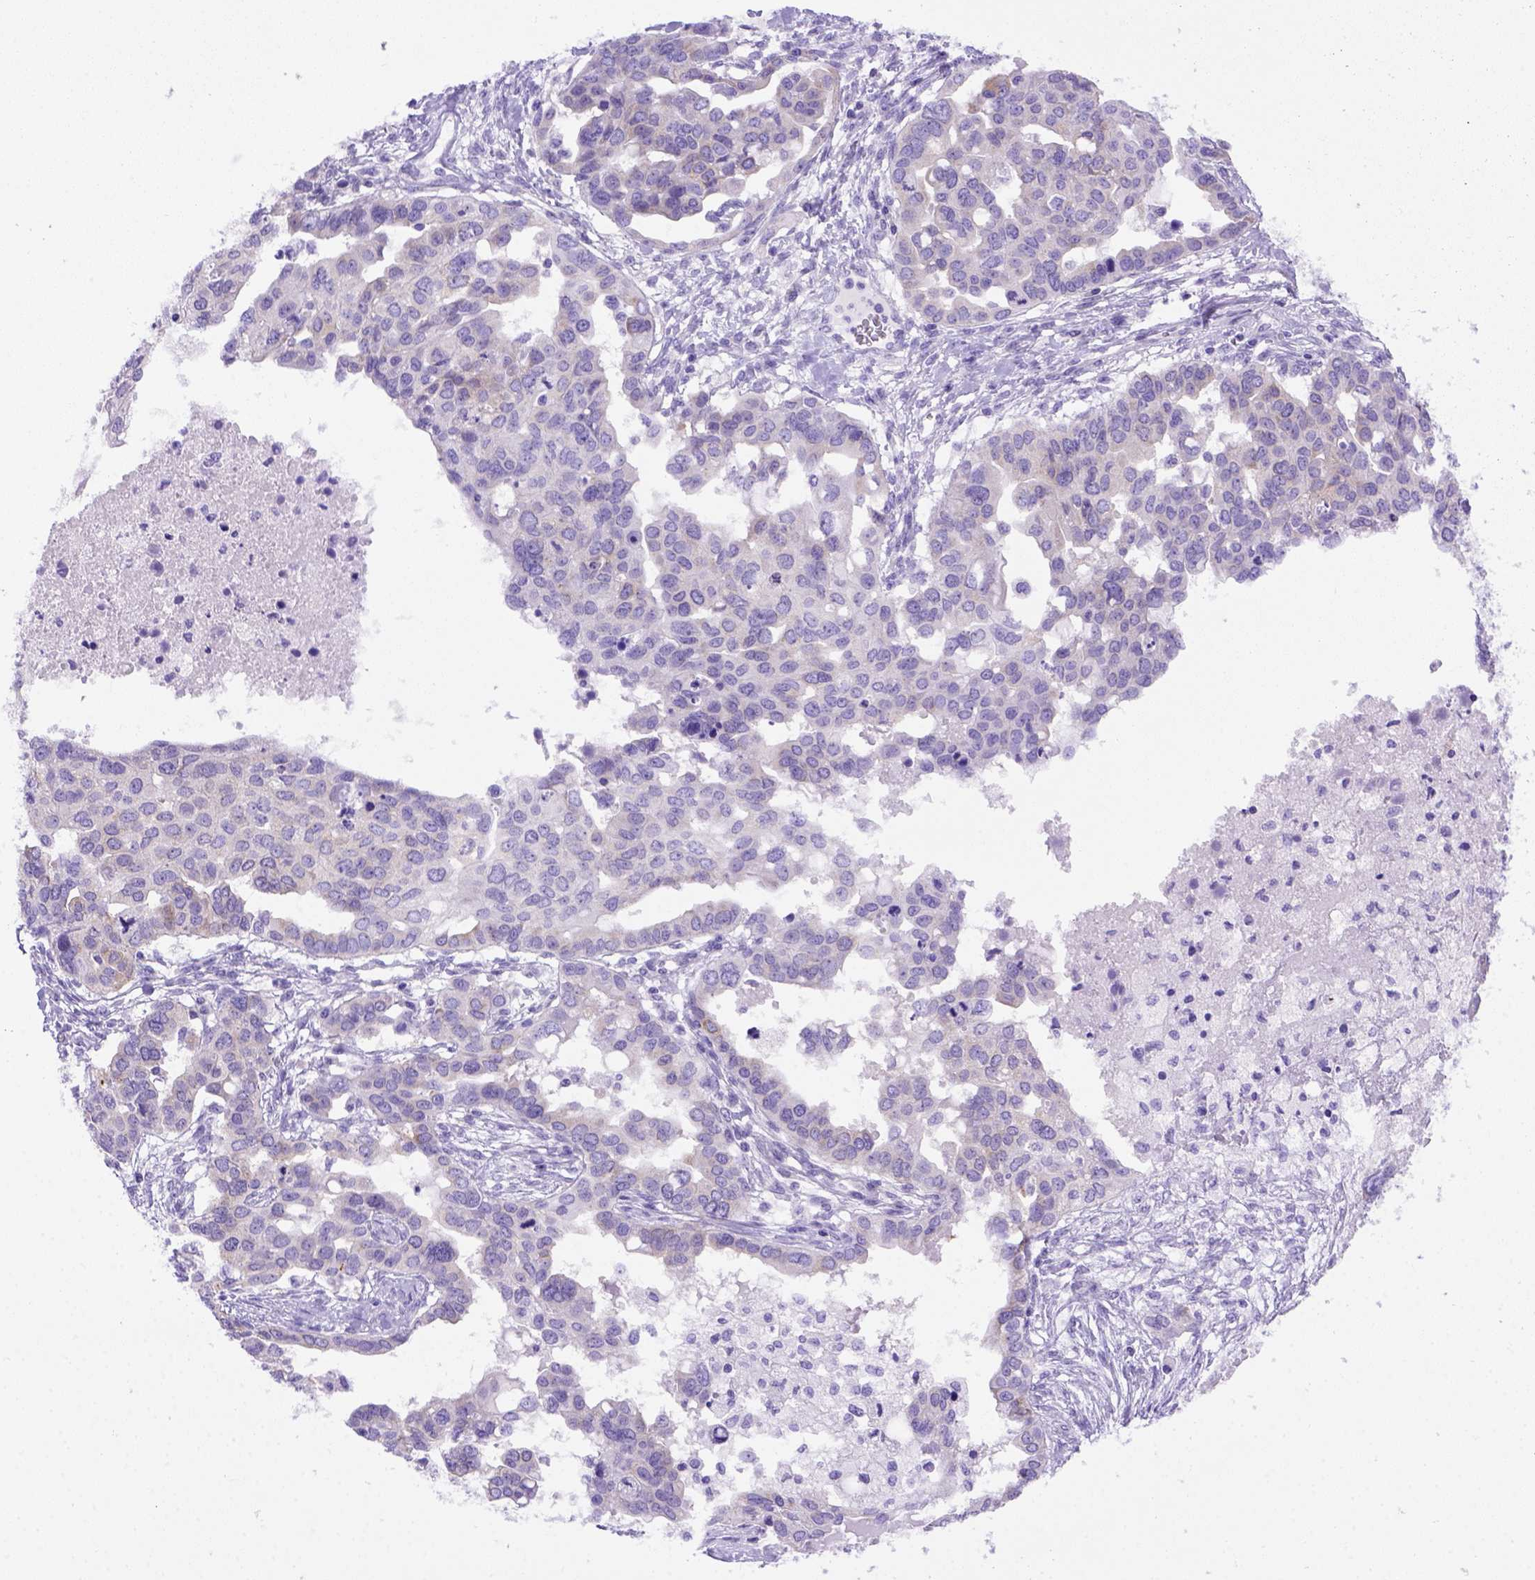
{"staining": {"intensity": "moderate", "quantity": ">75%", "location": "cytoplasmic/membranous"}, "tissue": "ovarian cancer", "cell_type": "Tumor cells", "image_type": "cancer", "snomed": [{"axis": "morphology", "description": "Carcinoma, endometroid"}, {"axis": "topography", "description": "Ovary"}], "caption": "Ovarian cancer stained with a protein marker exhibits moderate staining in tumor cells.", "gene": "FOXI1", "patient": {"sex": "female", "age": 78}}